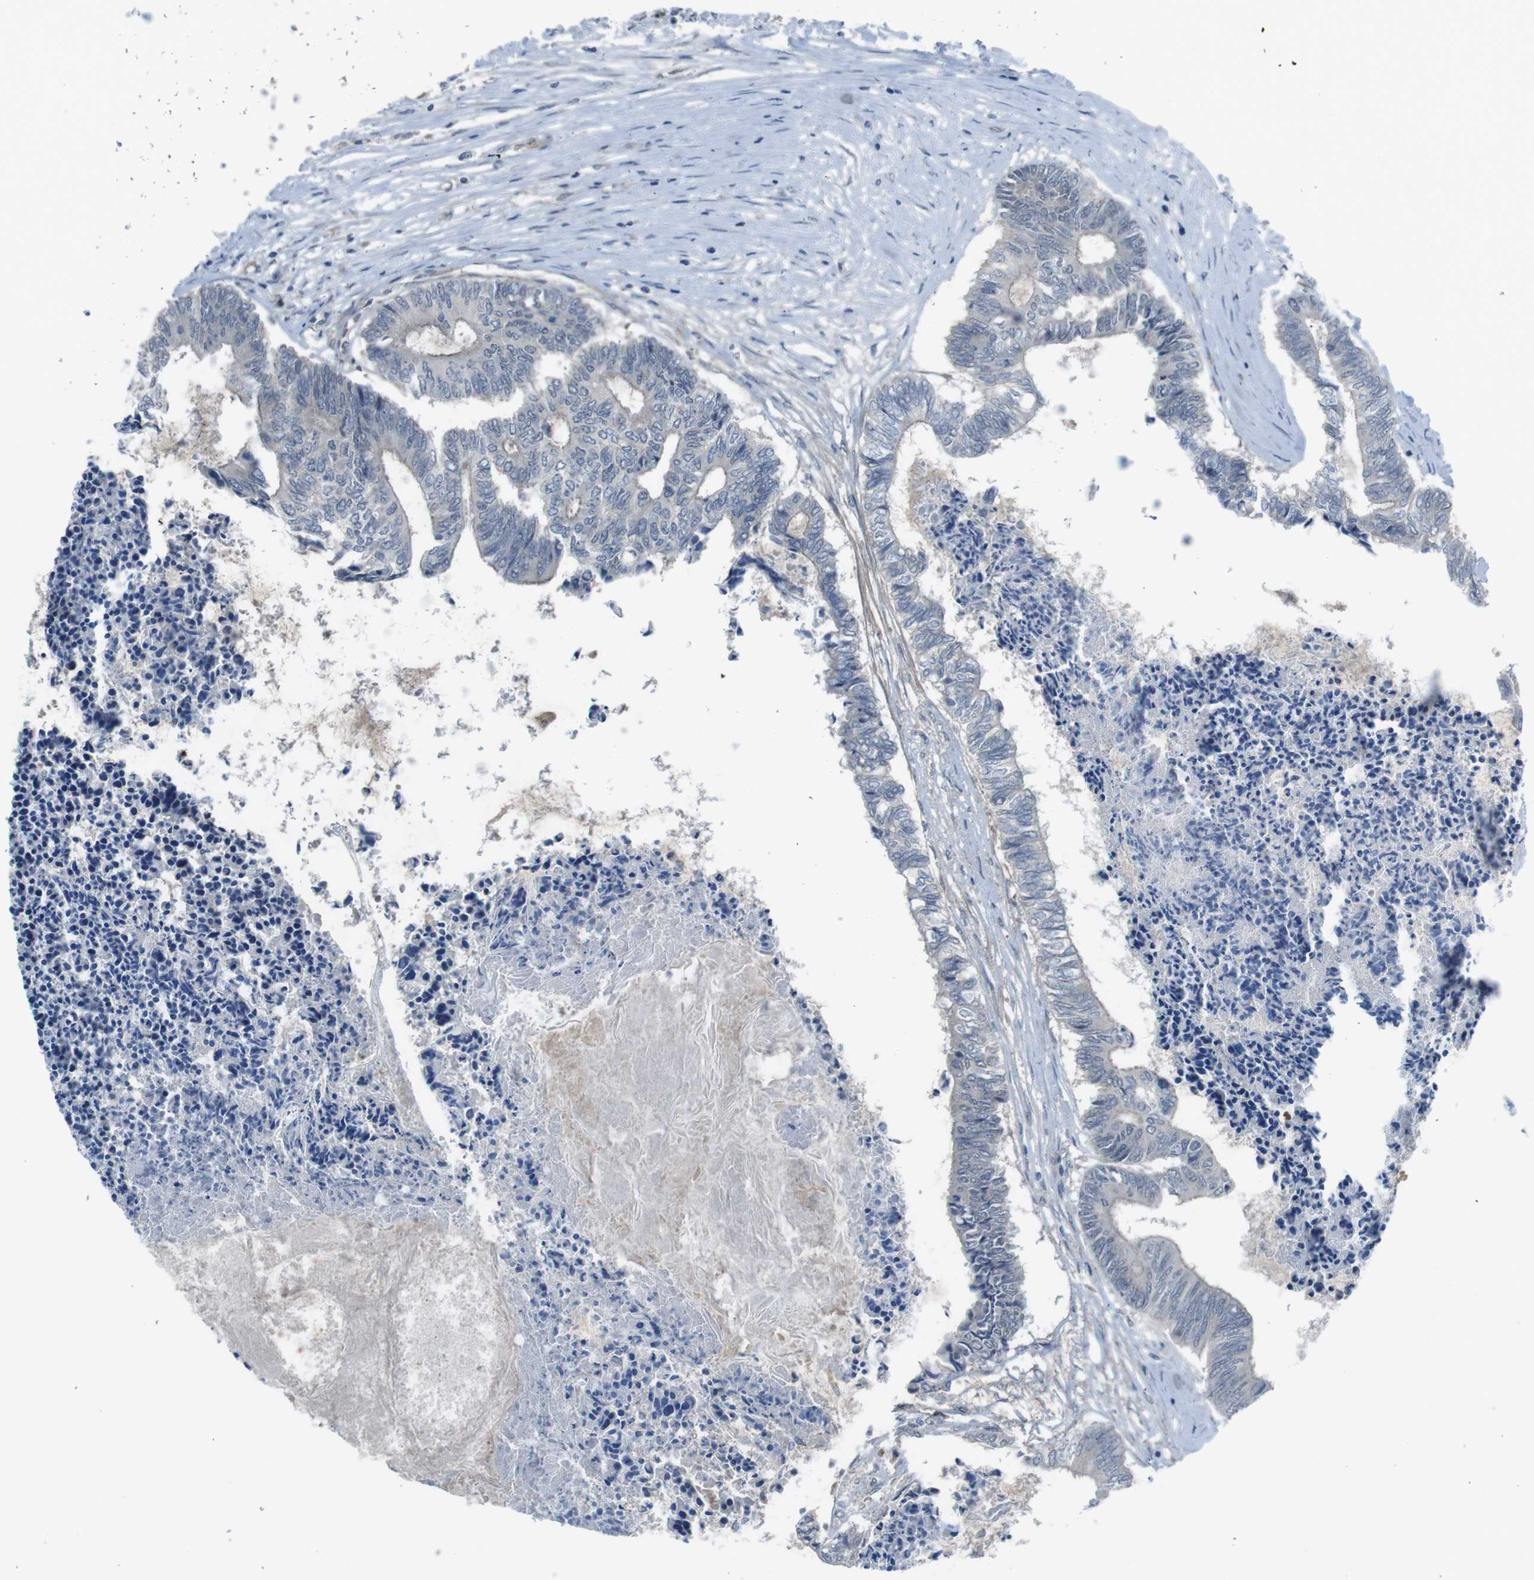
{"staining": {"intensity": "negative", "quantity": "none", "location": "none"}, "tissue": "colorectal cancer", "cell_type": "Tumor cells", "image_type": "cancer", "snomed": [{"axis": "morphology", "description": "Adenocarcinoma, NOS"}, {"axis": "topography", "description": "Rectum"}], "caption": "IHC of human colorectal cancer exhibits no expression in tumor cells.", "gene": "ANK2", "patient": {"sex": "male", "age": 63}}